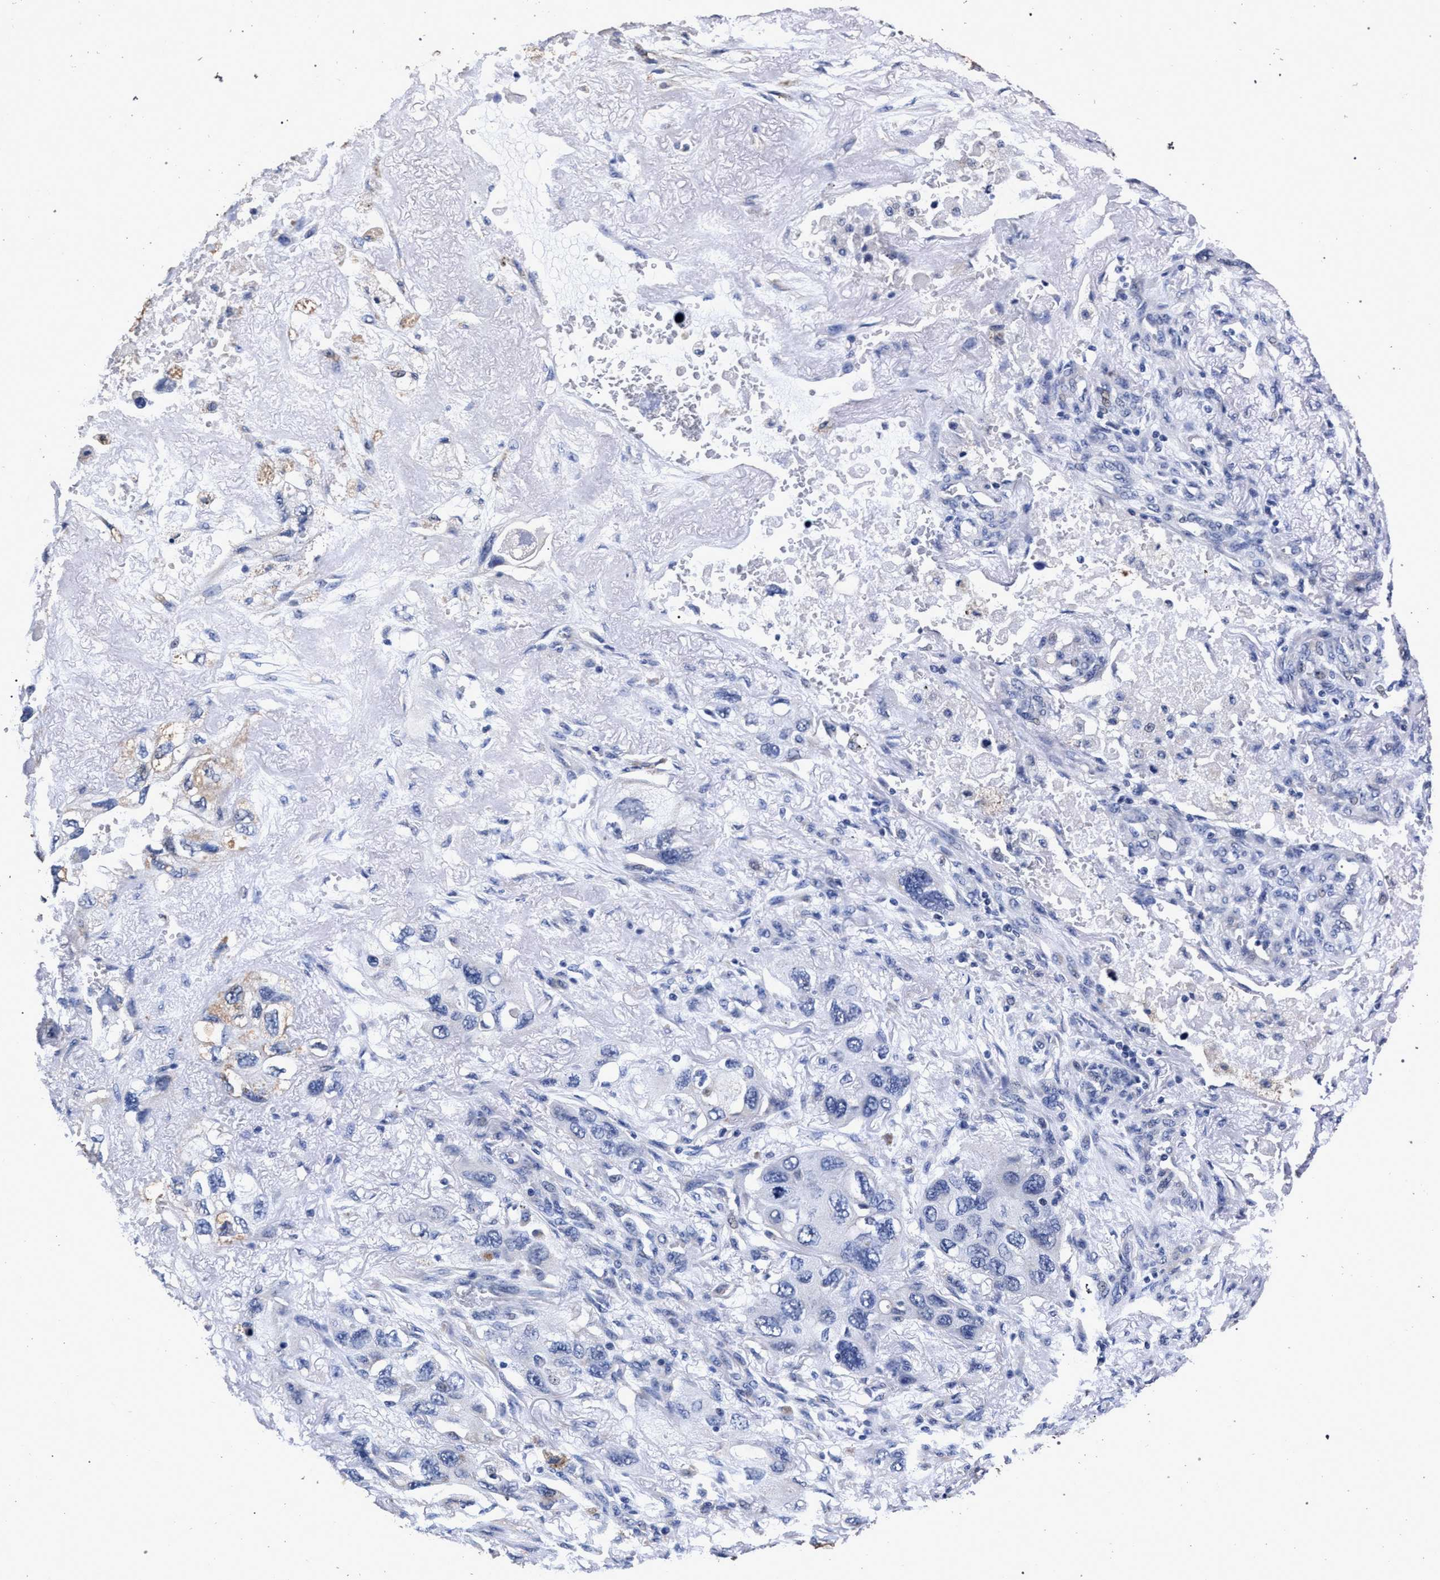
{"staining": {"intensity": "negative", "quantity": "none", "location": "none"}, "tissue": "lung cancer", "cell_type": "Tumor cells", "image_type": "cancer", "snomed": [{"axis": "morphology", "description": "Squamous cell carcinoma, NOS"}, {"axis": "topography", "description": "Lung"}], "caption": "Lung squamous cell carcinoma was stained to show a protein in brown. There is no significant staining in tumor cells.", "gene": "ATP1A2", "patient": {"sex": "female", "age": 73}}